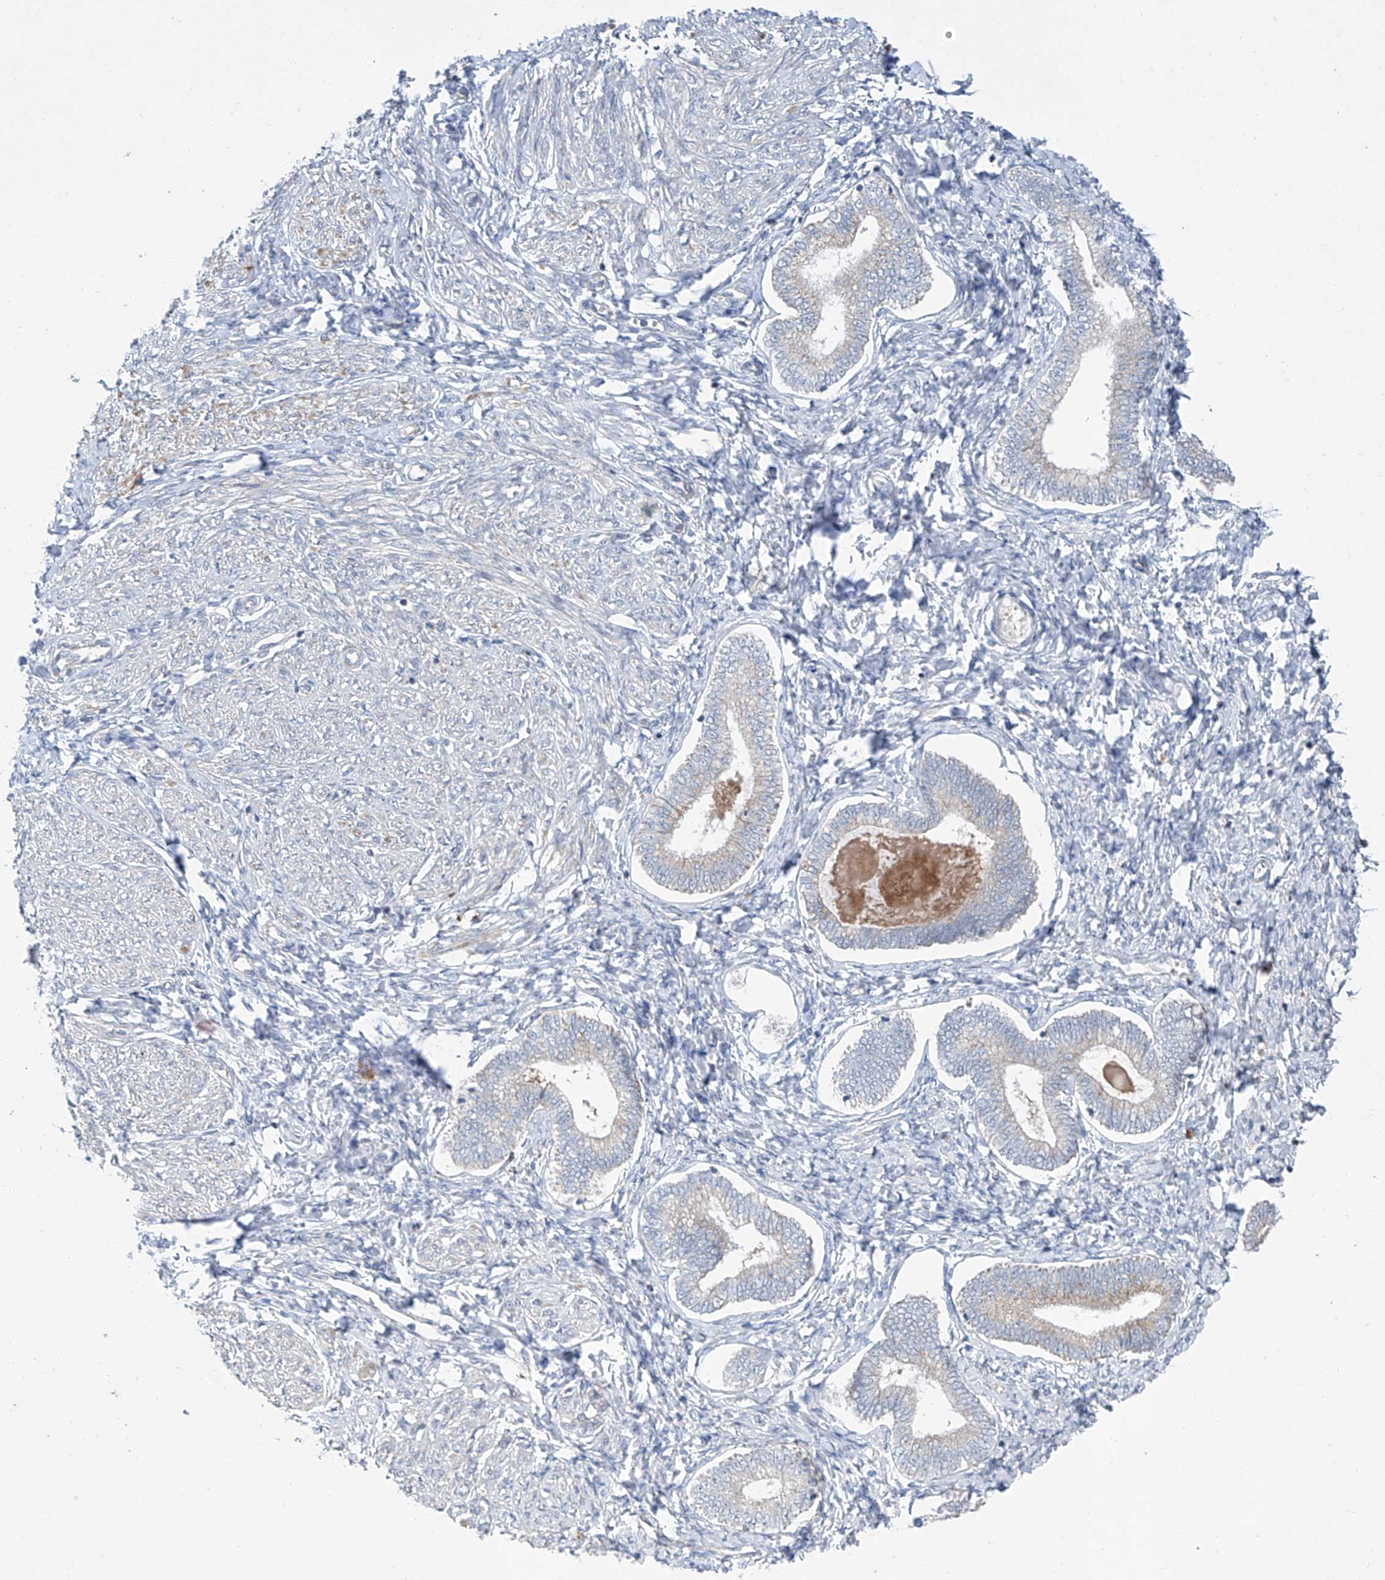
{"staining": {"intensity": "negative", "quantity": "none", "location": "none"}, "tissue": "endometrium", "cell_type": "Cells in endometrial stroma", "image_type": "normal", "snomed": [{"axis": "morphology", "description": "Normal tissue, NOS"}, {"axis": "topography", "description": "Endometrium"}], "caption": "This photomicrograph is of normal endometrium stained with immunohistochemistry to label a protein in brown with the nuclei are counter-stained blue. There is no positivity in cells in endometrial stroma. (DAB (3,3'-diaminobenzidine) immunohistochemistry, high magnification).", "gene": "SIX4", "patient": {"sex": "female", "age": 72}}